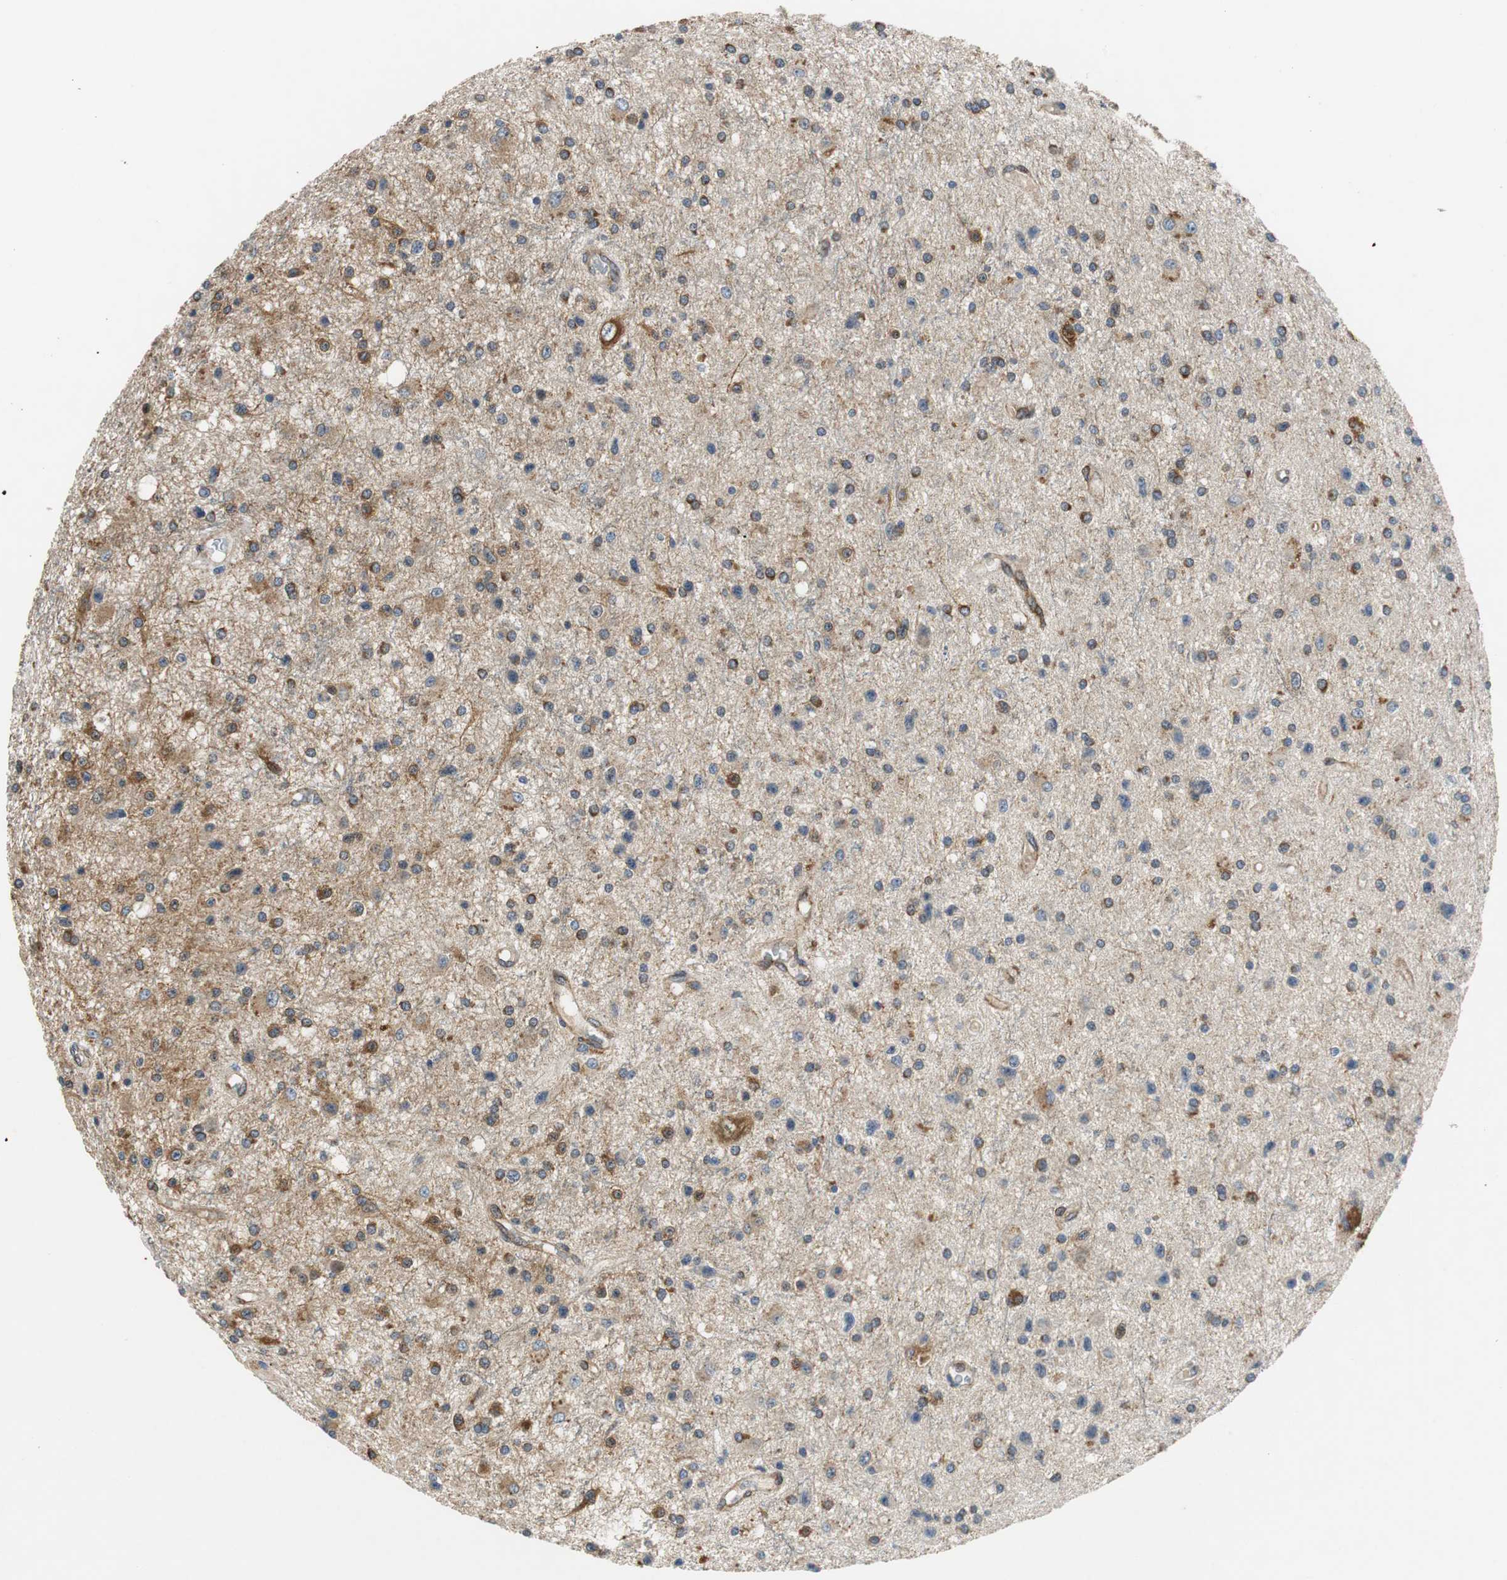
{"staining": {"intensity": "moderate", "quantity": "25%-75%", "location": "cytoplasmic/membranous"}, "tissue": "glioma", "cell_type": "Tumor cells", "image_type": "cancer", "snomed": [{"axis": "morphology", "description": "Glioma, malignant, Low grade"}, {"axis": "topography", "description": "Brain"}], "caption": "This is an image of immunohistochemistry staining of malignant glioma (low-grade), which shows moderate expression in the cytoplasmic/membranous of tumor cells.", "gene": "ISCU", "patient": {"sex": "male", "age": 58}}